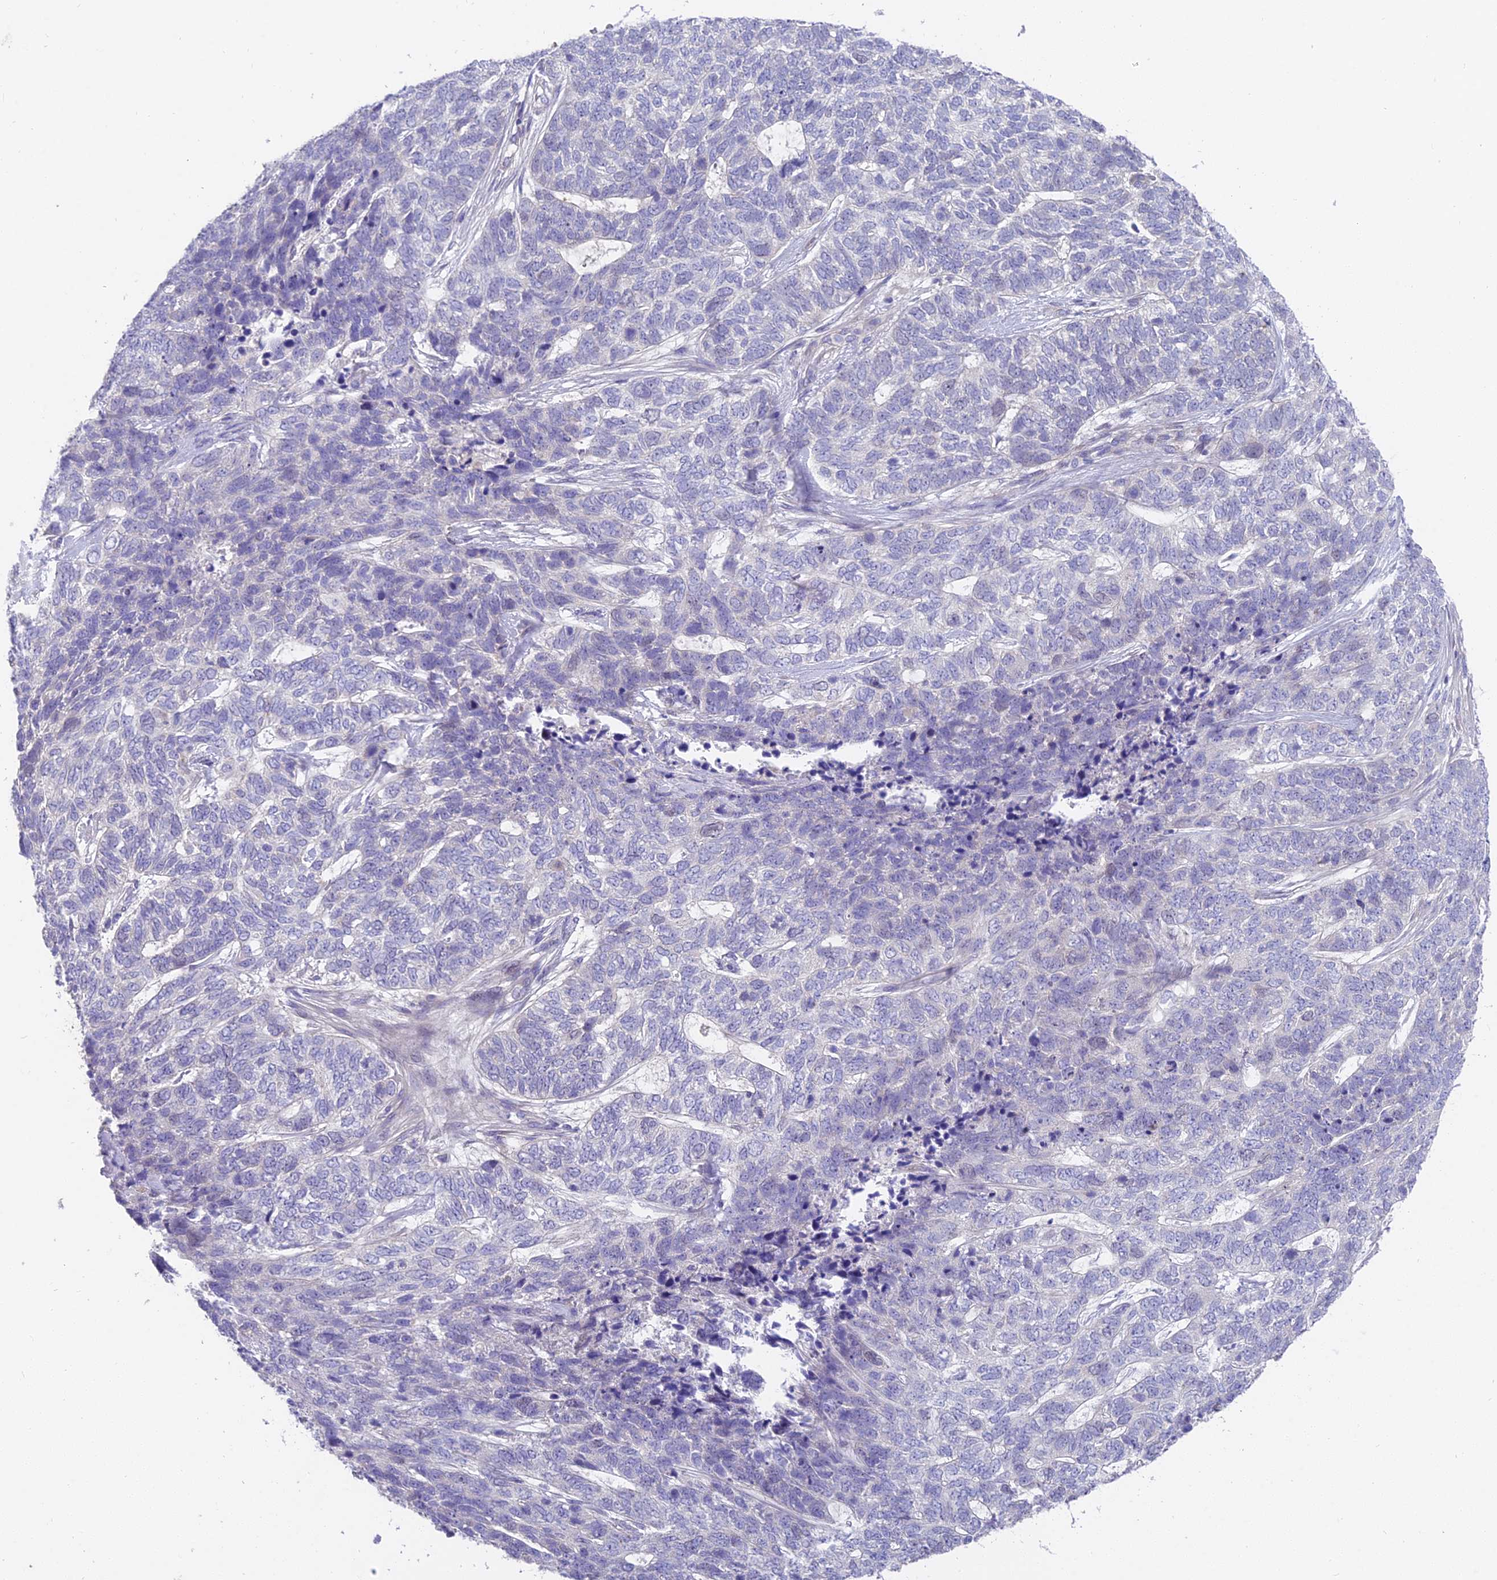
{"staining": {"intensity": "negative", "quantity": "none", "location": "none"}, "tissue": "skin cancer", "cell_type": "Tumor cells", "image_type": "cancer", "snomed": [{"axis": "morphology", "description": "Basal cell carcinoma"}, {"axis": "topography", "description": "Skin"}], "caption": "IHC of skin cancer (basal cell carcinoma) reveals no expression in tumor cells.", "gene": "FAM168B", "patient": {"sex": "female", "age": 65}}